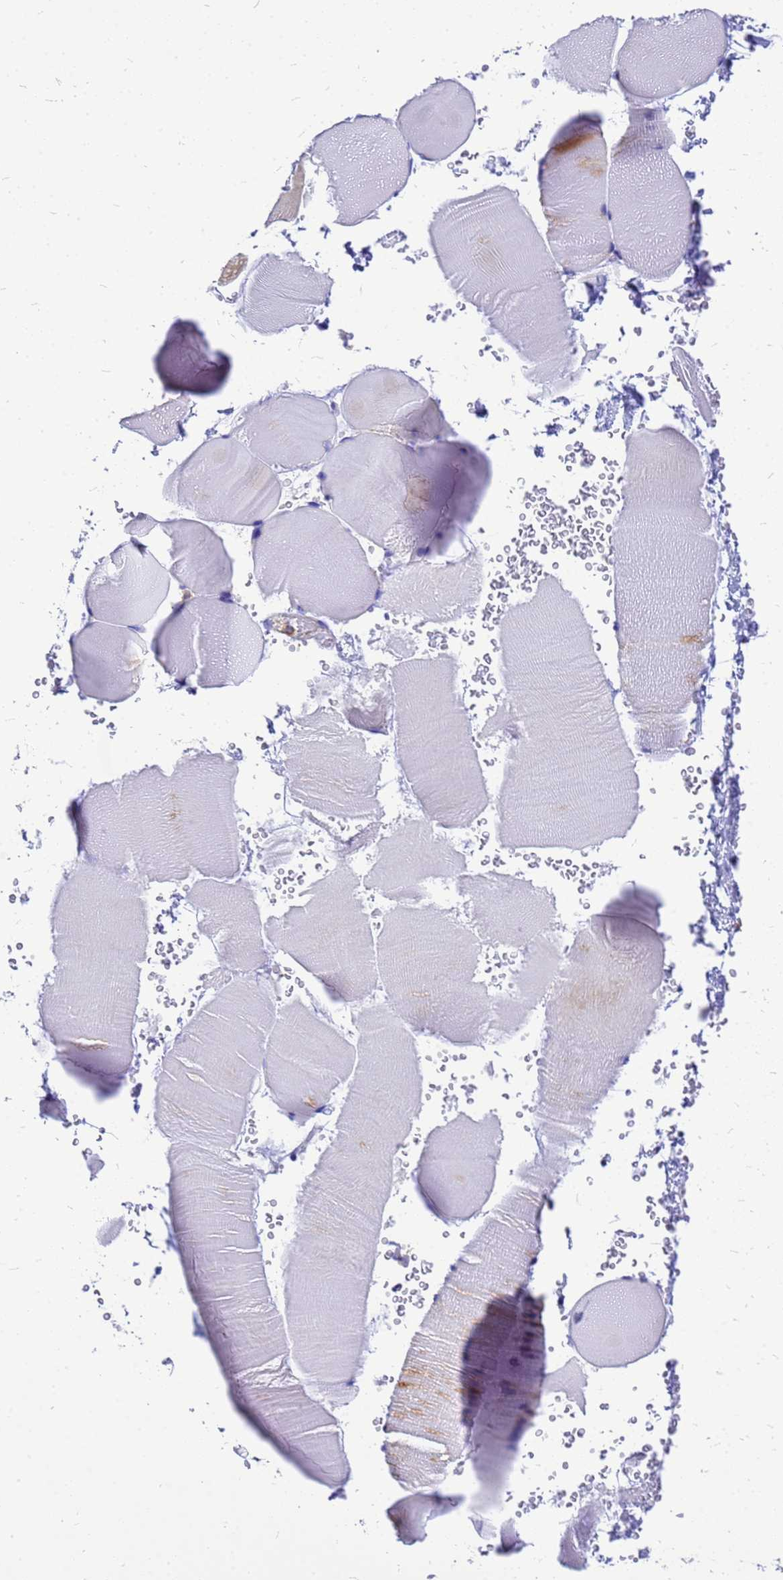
{"staining": {"intensity": "moderate", "quantity": "<25%", "location": "cytoplasmic/membranous"}, "tissue": "skeletal muscle", "cell_type": "Myocytes", "image_type": "normal", "snomed": [{"axis": "morphology", "description": "Normal tissue, NOS"}, {"axis": "topography", "description": "Skeletal muscle"}], "caption": "Approximately <25% of myocytes in benign skeletal muscle display moderate cytoplasmic/membranous protein positivity as visualized by brown immunohistochemical staining.", "gene": "EEF1D", "patient": {"sex": "male", "age": 62}}